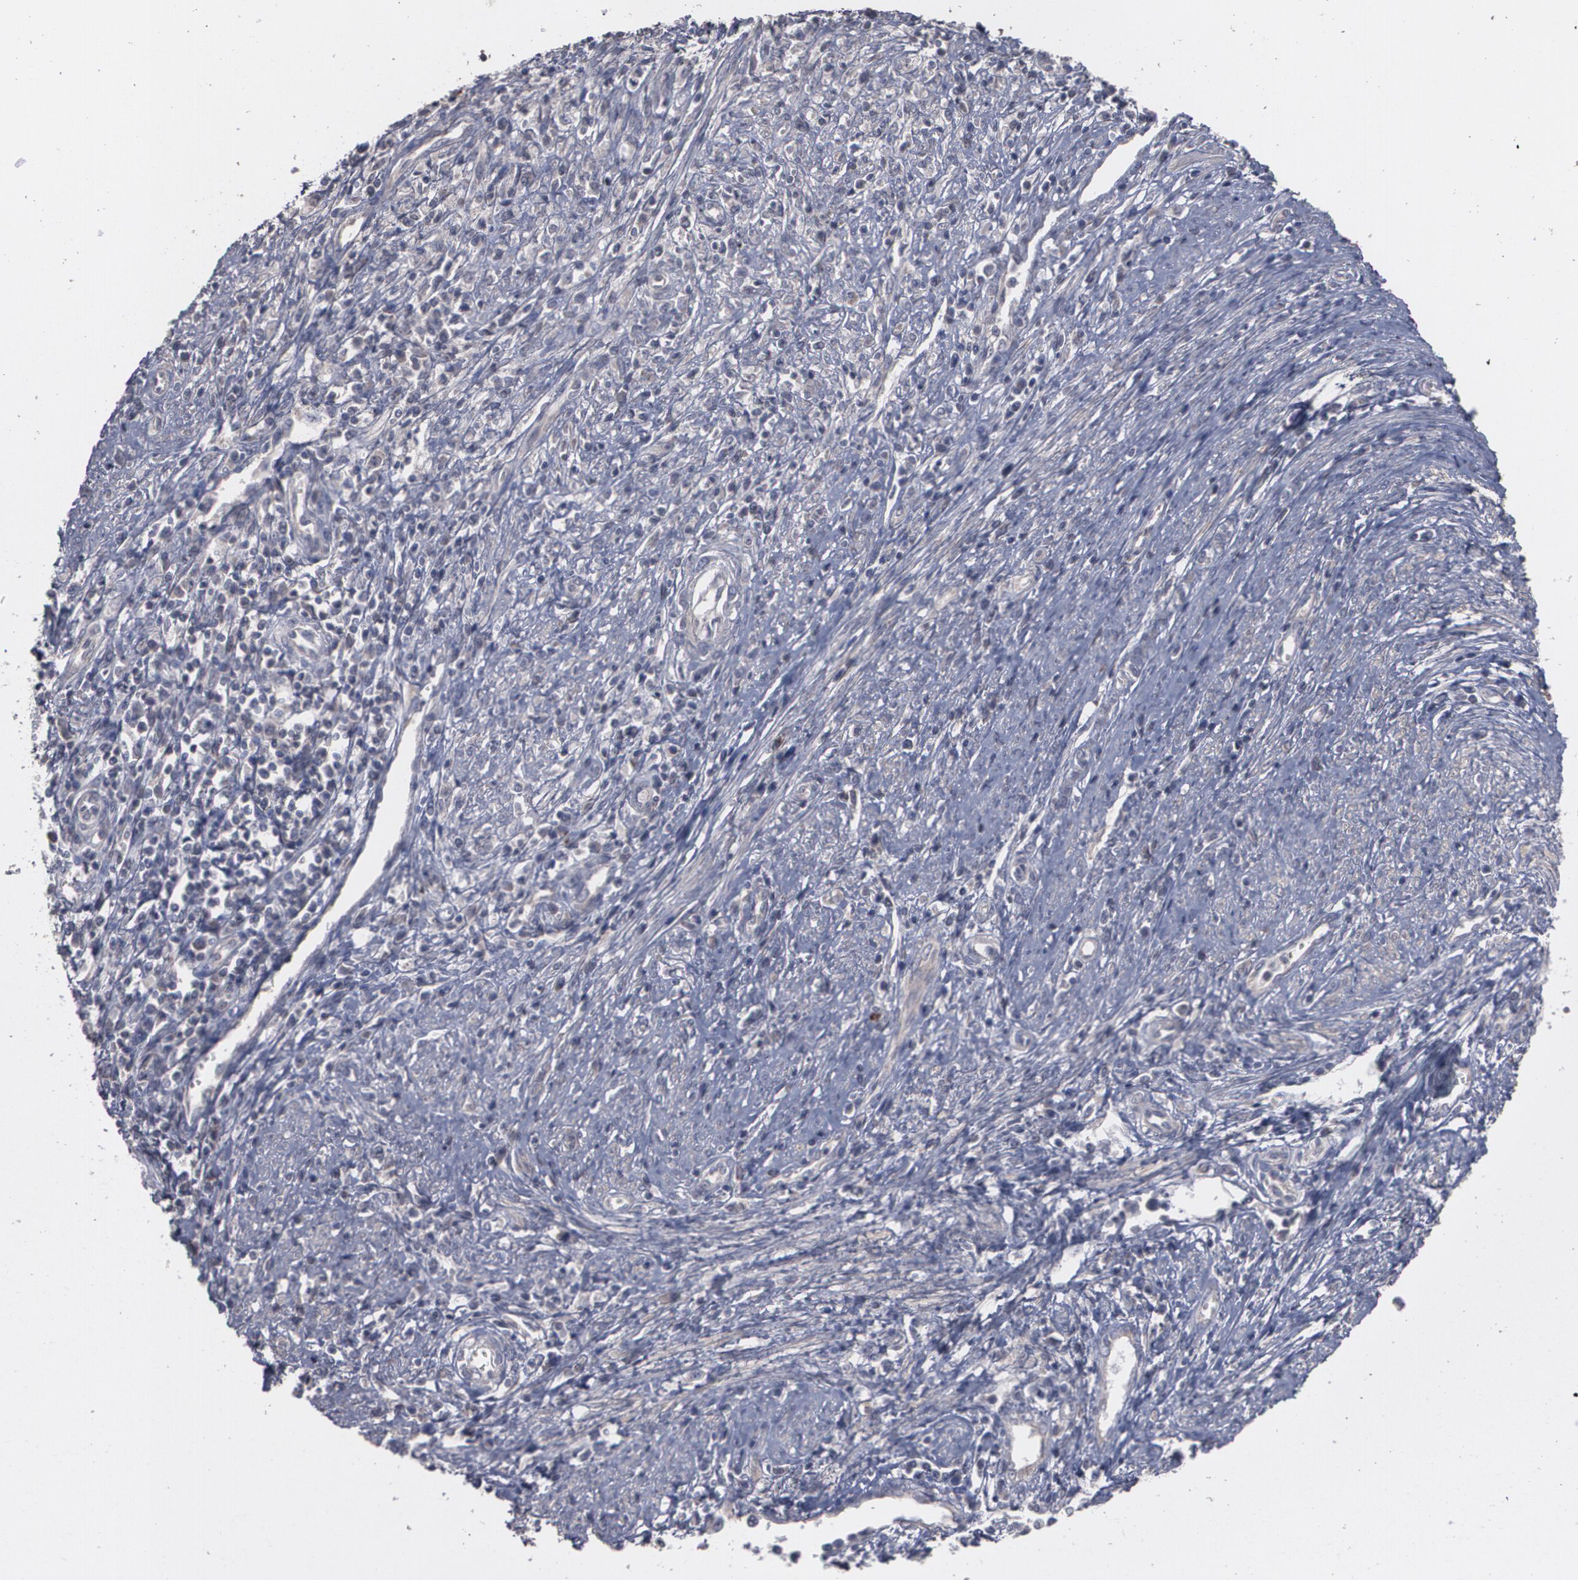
{"staining": {"intensity": "weak", "quantity": ">75%", "location": "cytoplasmic/membranous"}, "tissue": "cervical cancer", "cell_type": "Tumor cells", "image_type": "cancer", "snomed": [{"axis": "morphology", "description": "Adenocarcinoma, NOS"}, {"axis": "topography", "description": "Cervix"}], "caption": "IHC image of neoplastic tissue: human cervical adenocarcinoma stained using immunohistochemistry (IHC) demonstrates low levels of weak protein expression localized specifically in the cytoplasmic/membranous of tumor cells, appearing as a cytoplasmic/membranous brown color.", "gene": "ARF6", "patient": {"sex": "female", "age": 36}}